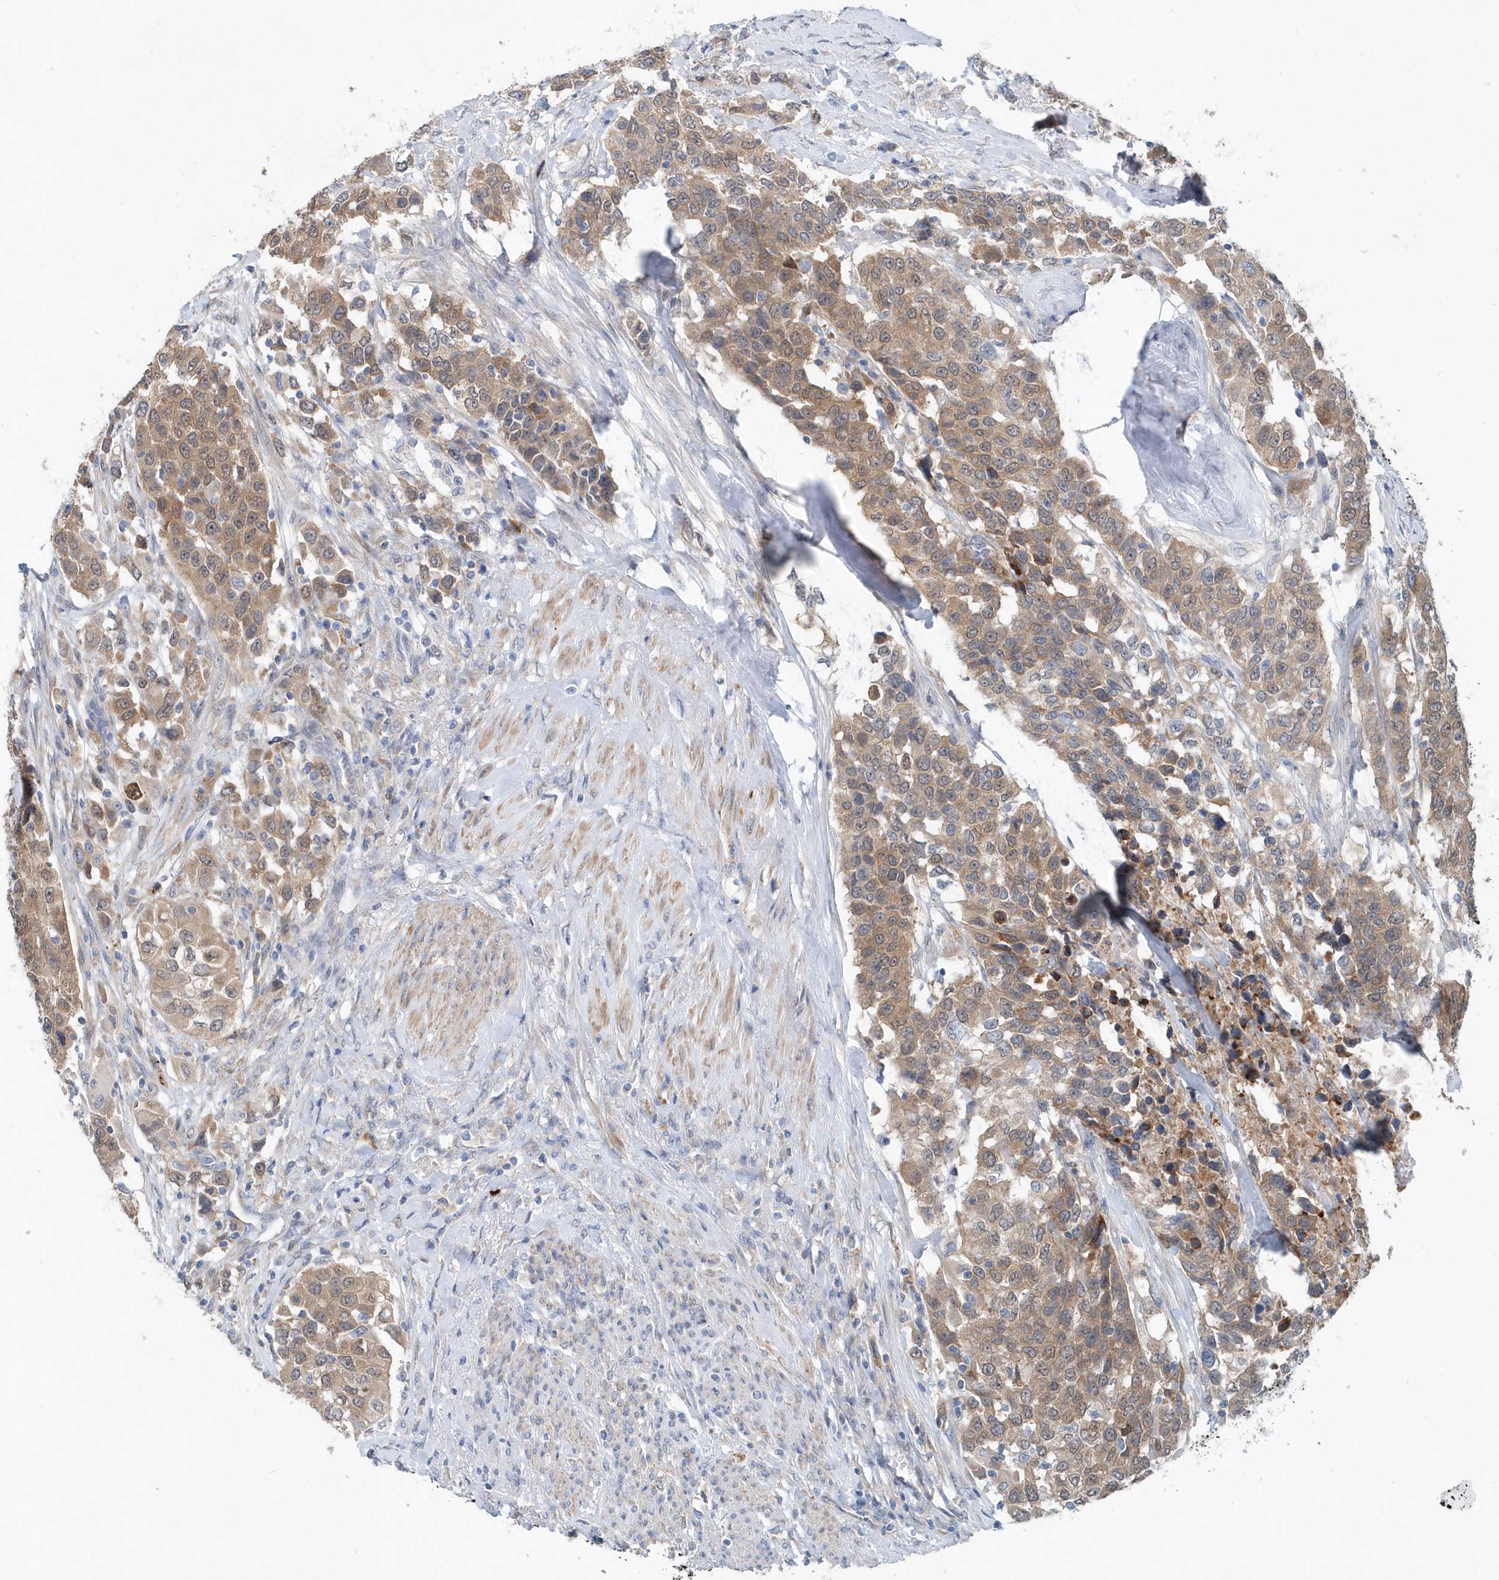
{"staining": {"intensity": "moderate", "quantity": ">75%", "location": "cytoplasmic/membranous"}, "tissue": "urothelial cancer", "cell_type": "Tumor cells", "image_type": "cancer", "snomed": [{"axis": "morphology", "description": "Urothelial carcinoma, High grade"}, {"axis": "topography", "description": "Urinary bladder"}], "caption": "Immunohistochemistry (IHC) photomicrograph of neoplastic tissue: human urothelial cancer stained using immunohistochemistry exhibits medium levels of moderate protein expression localized specifically in the cytoplasmic/membranous of tumor cells, appearing as a cytoplasmic/membranous brown color.", "gene": "PFN2", "patient": {"sex": "female", "age": 80}}